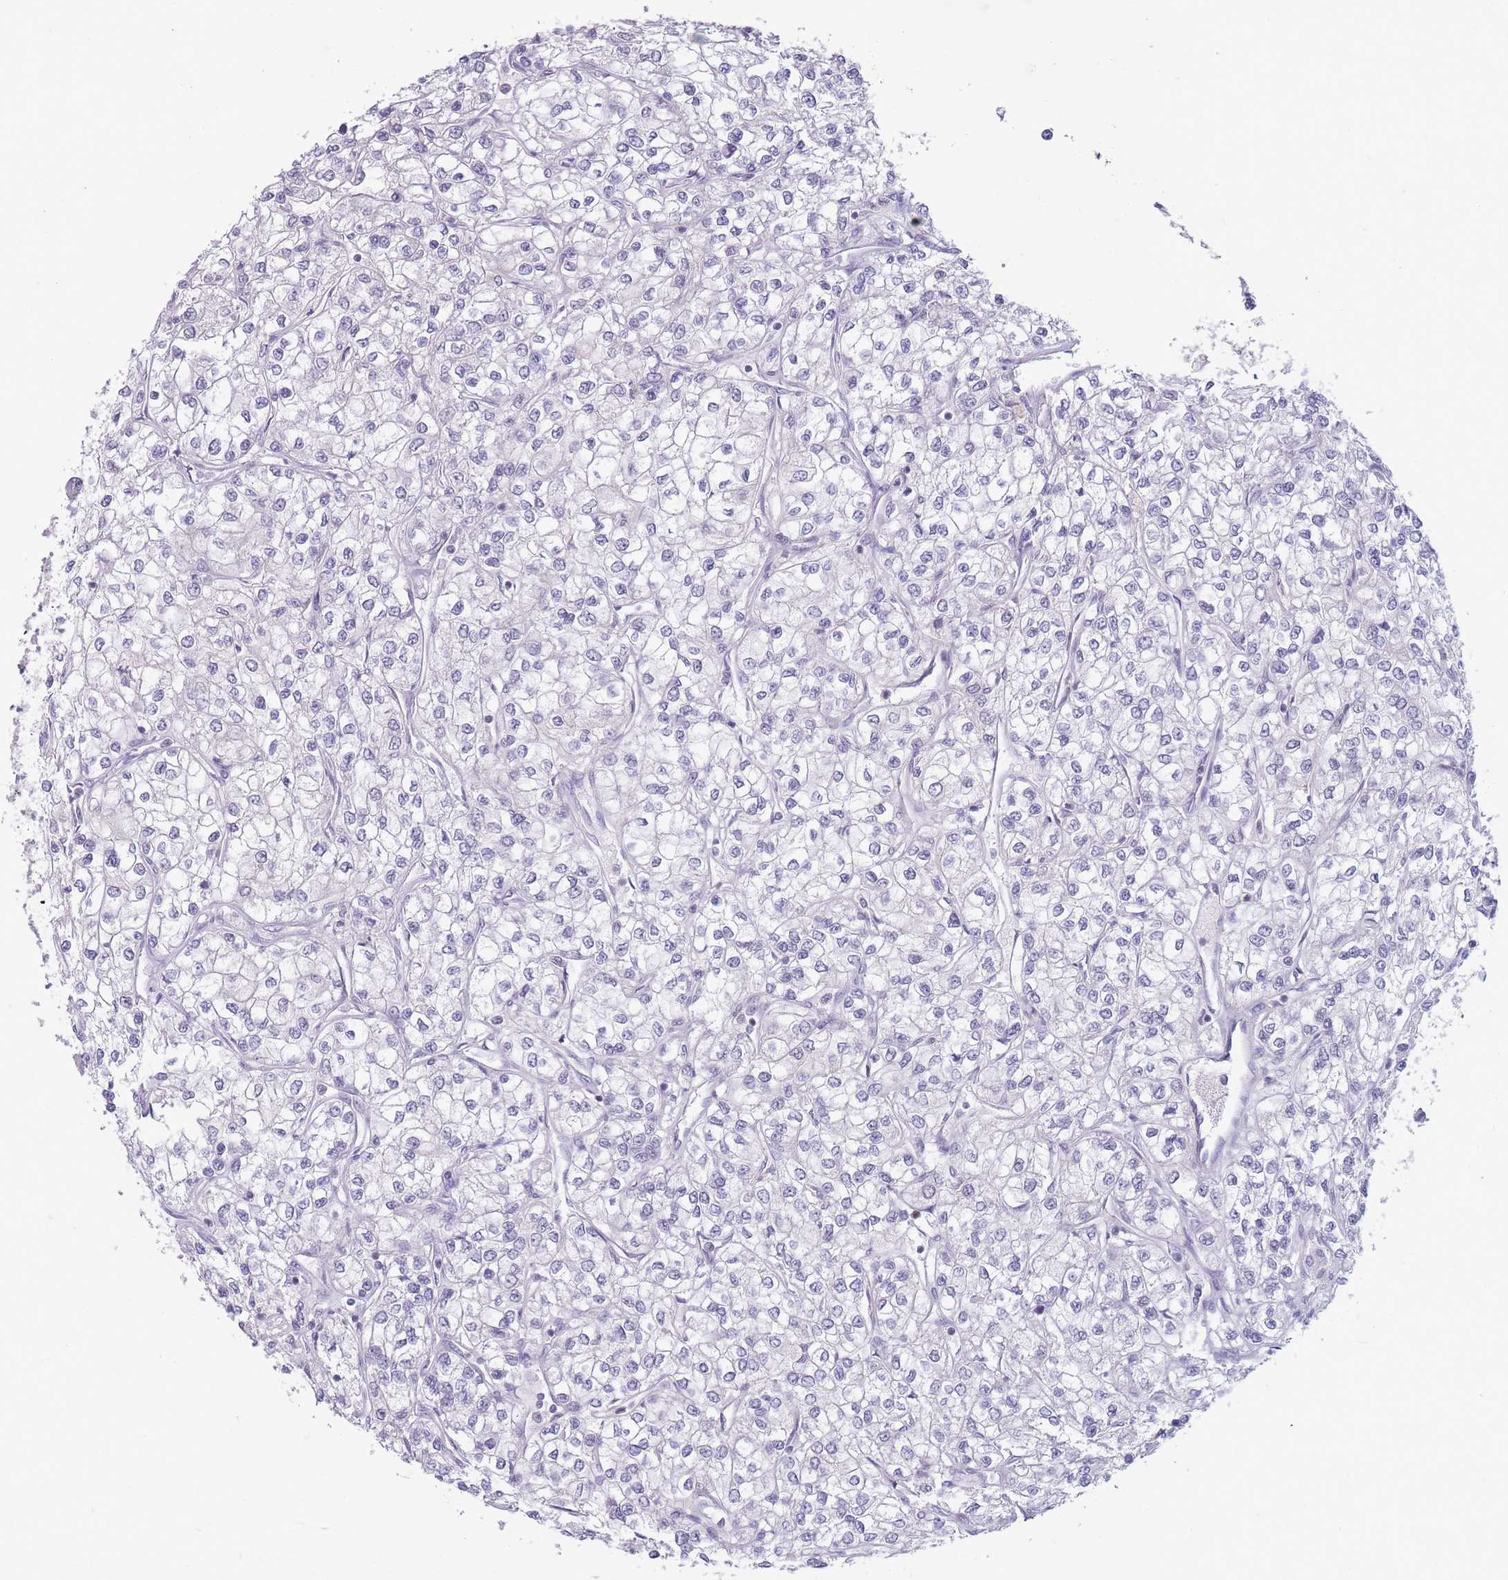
{"staining": {"intensity": "negative", "quantity": "none", "location": "none"}, "tissue": "renal cancer", "cell_type": "Tumor cells", "image_type": "cancer", "snomed": [{"axis": "morphology", "description": "Adenocarcinoma, NOS"}, {"axis": "topography", "description": "Kidney"}], "caption": "Adenocarcinoma (renal) was stained to show a protein in brown. There is no significant expression in tumor cells.", "gene": "ARID3B", "patient": {"sex": "male", "age": 80}}